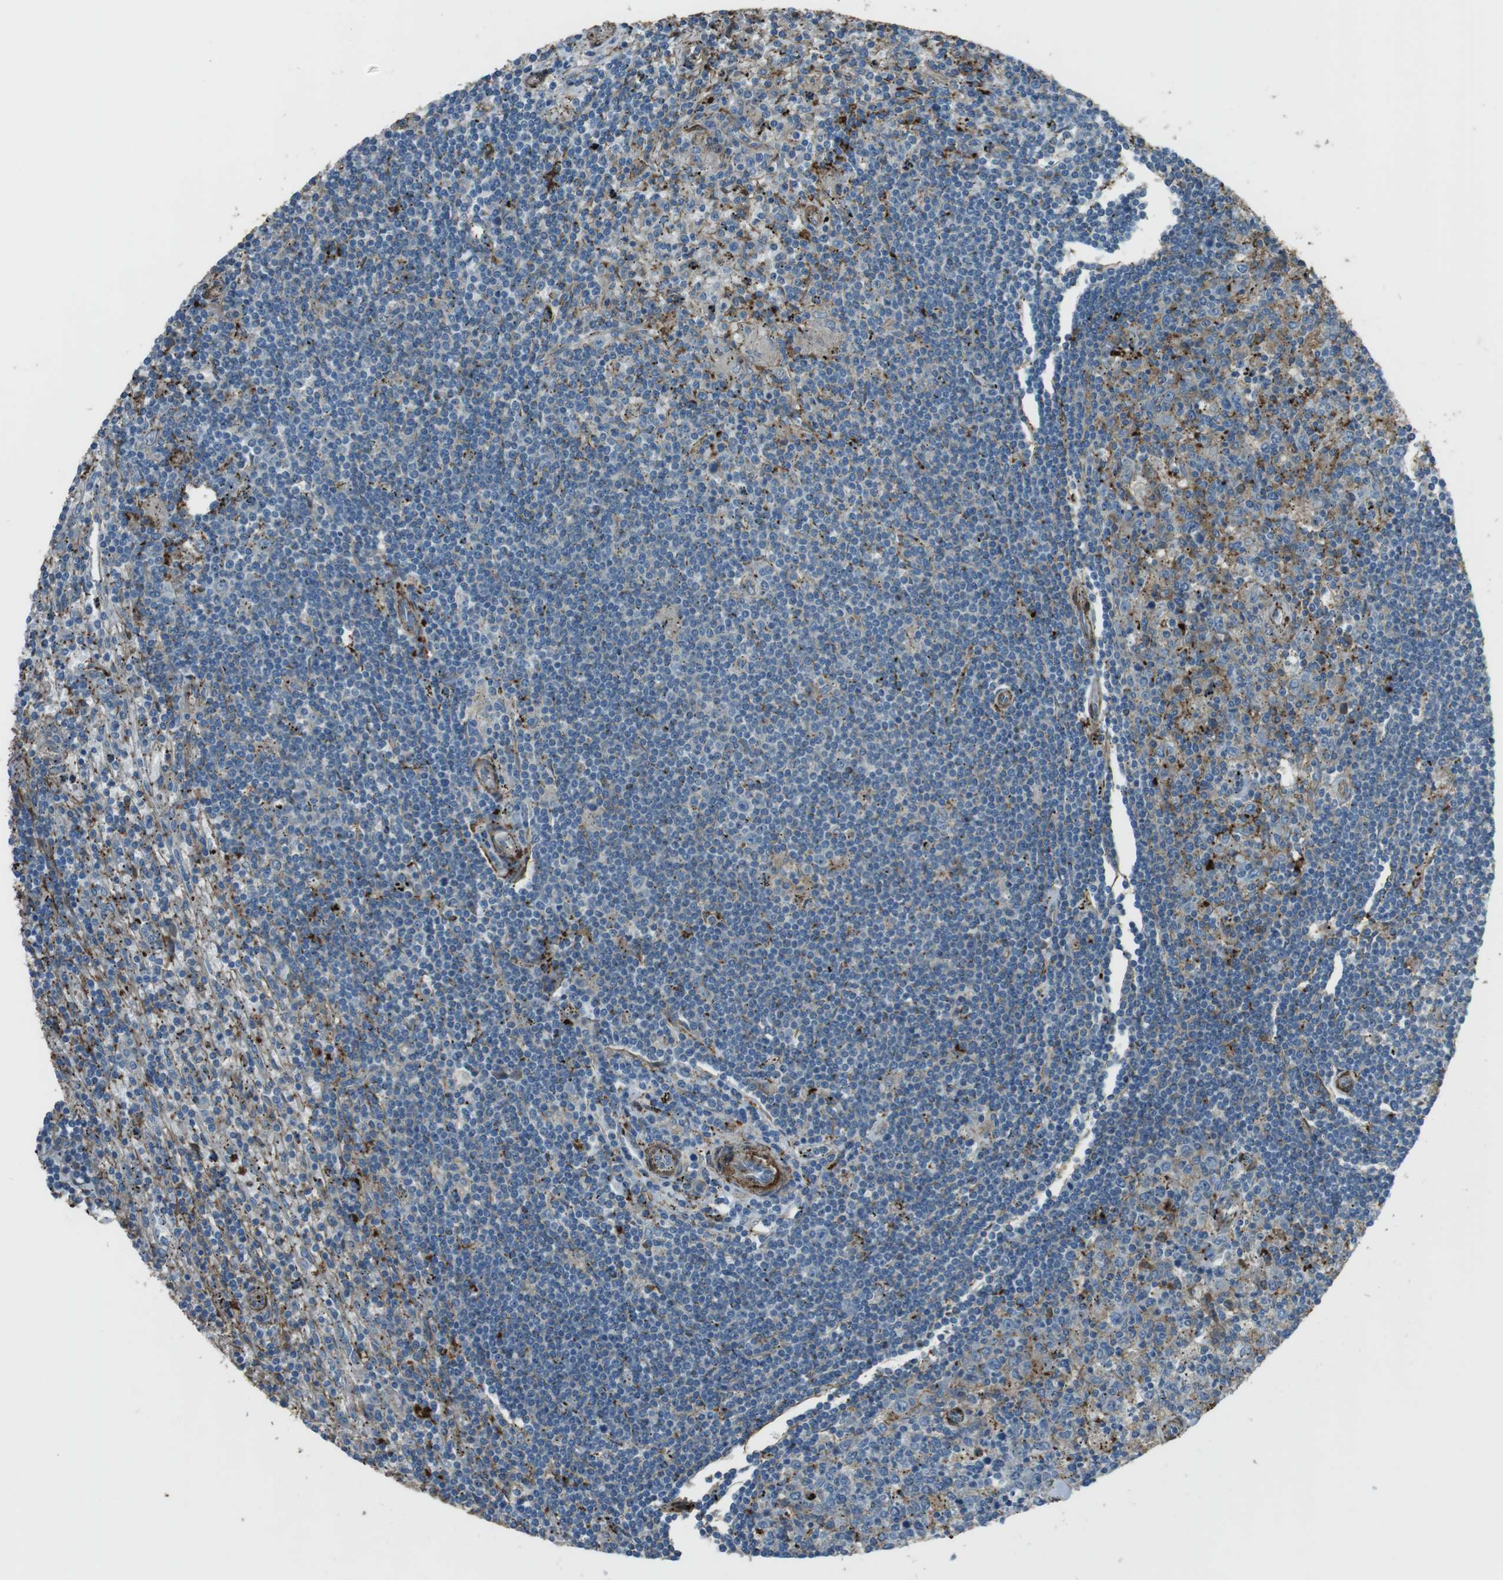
{"staining": {"intensity": "negative", "quantity": "none", "location": "none"}, "tissue": "lymphoma", "cell_type": "Tumor cells", "image_type": "cancer", "snomed": [{"axis": "morphology", "description": "Malignant lymphoma, non-Hodgkin's type, Low grade"}, {"axis": "topography", "description": "Spleen"}], "caption": "Tumor cells show no significant positivity in lymphoma.", "gene": "SFT2D1", "patient": {"sex": "male", "age": 76}}